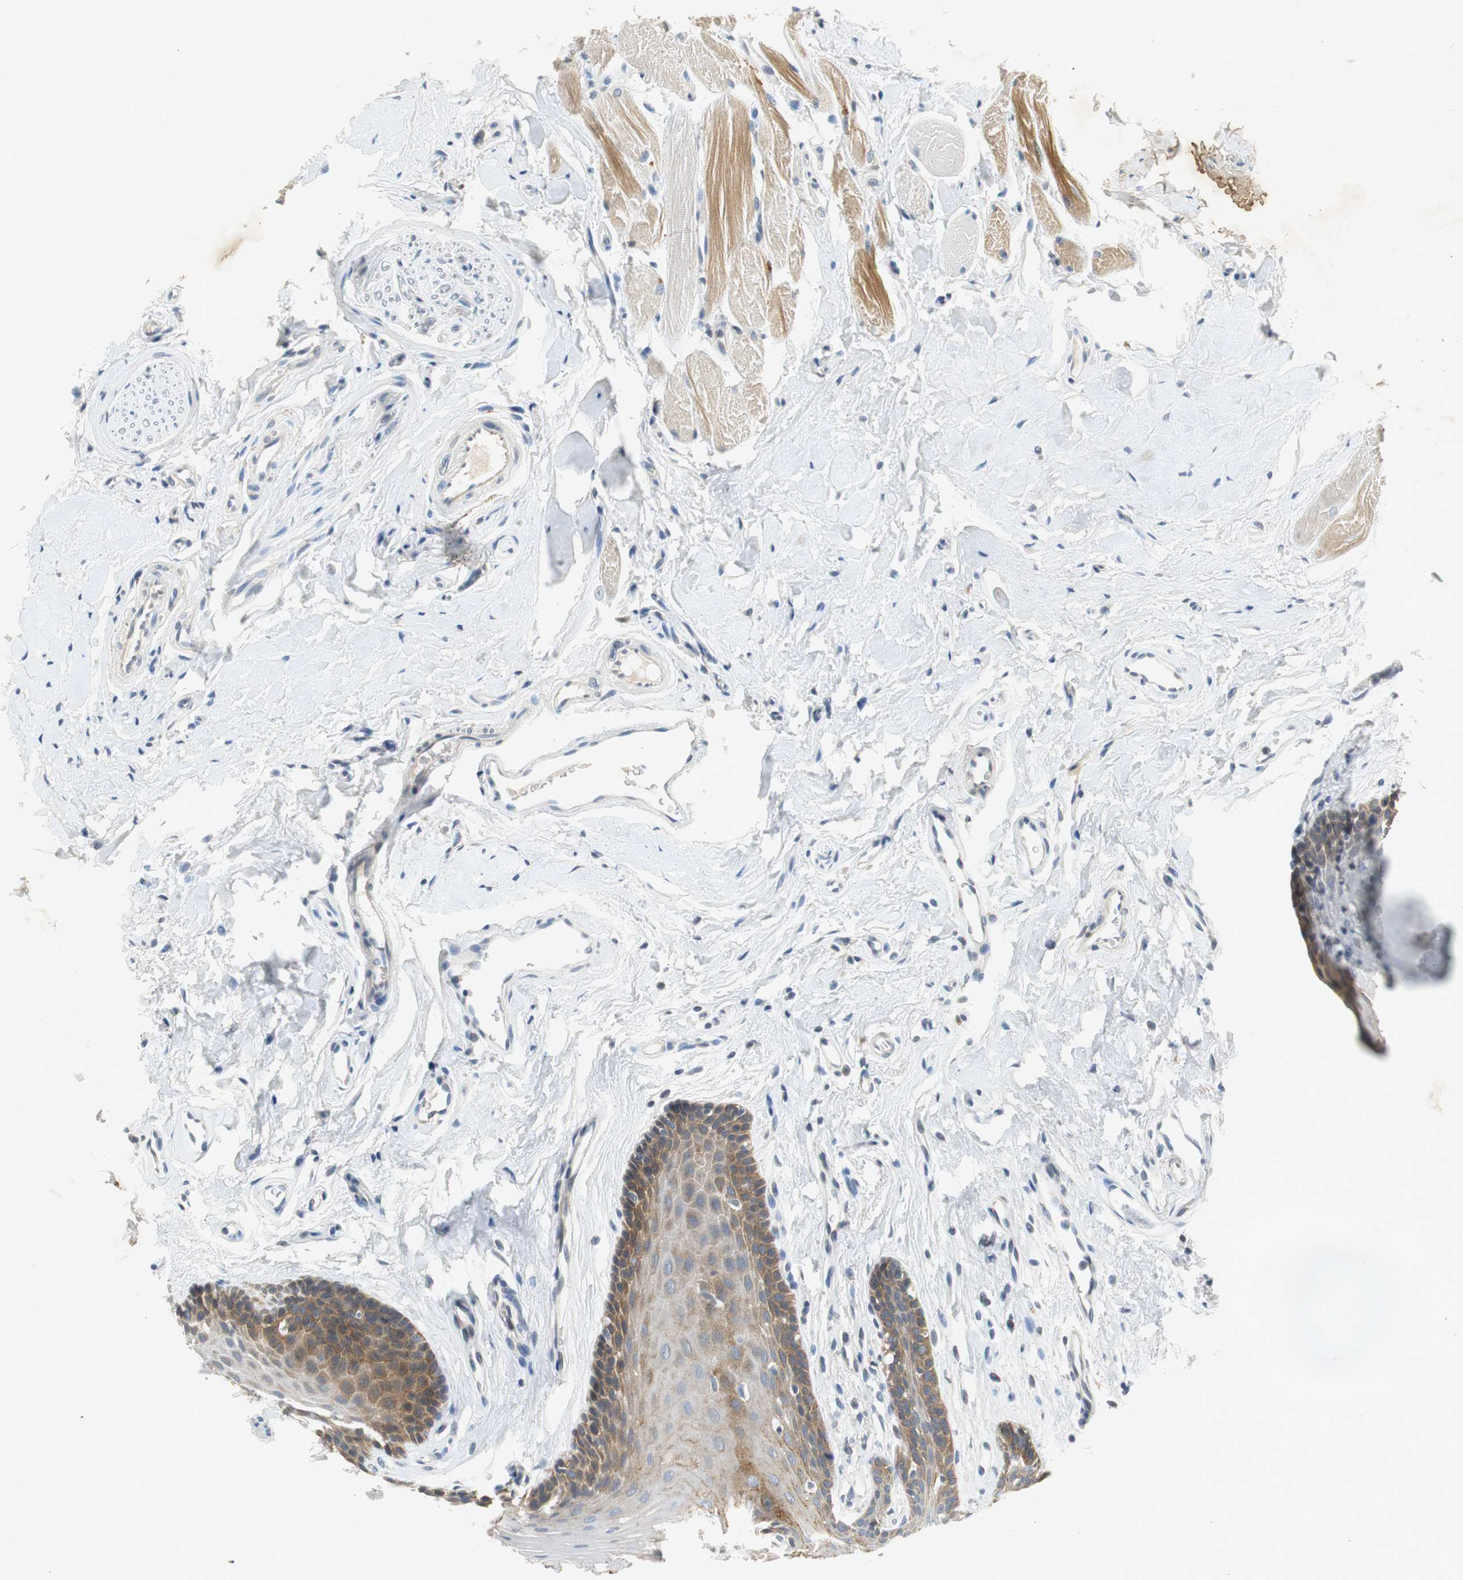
{"staining": {"intensity": "strong", "quantity": "25%-75%", "location": "cytoplasmic/membranous"}, "tissue": "oral mucosa", "cell_type": "Squamous epithelial cells", "image_type": "normal", "snomed": [{"axis": "morphology", "description": "Normal tissue, NOS"}, {"axis": "topography", "description": "Oral tissue"}], "caption": "Immunohistochemistry (IHC) histopathology image of normal human oral mucosa stained for a protein (brown), which displays high levels of strong cytoplasmic/membranous staining in approximately 25%-75% of squamous epithelial cells.", "gene": "GLCCI1", "patient": {"sex": "male", "age": 62}}